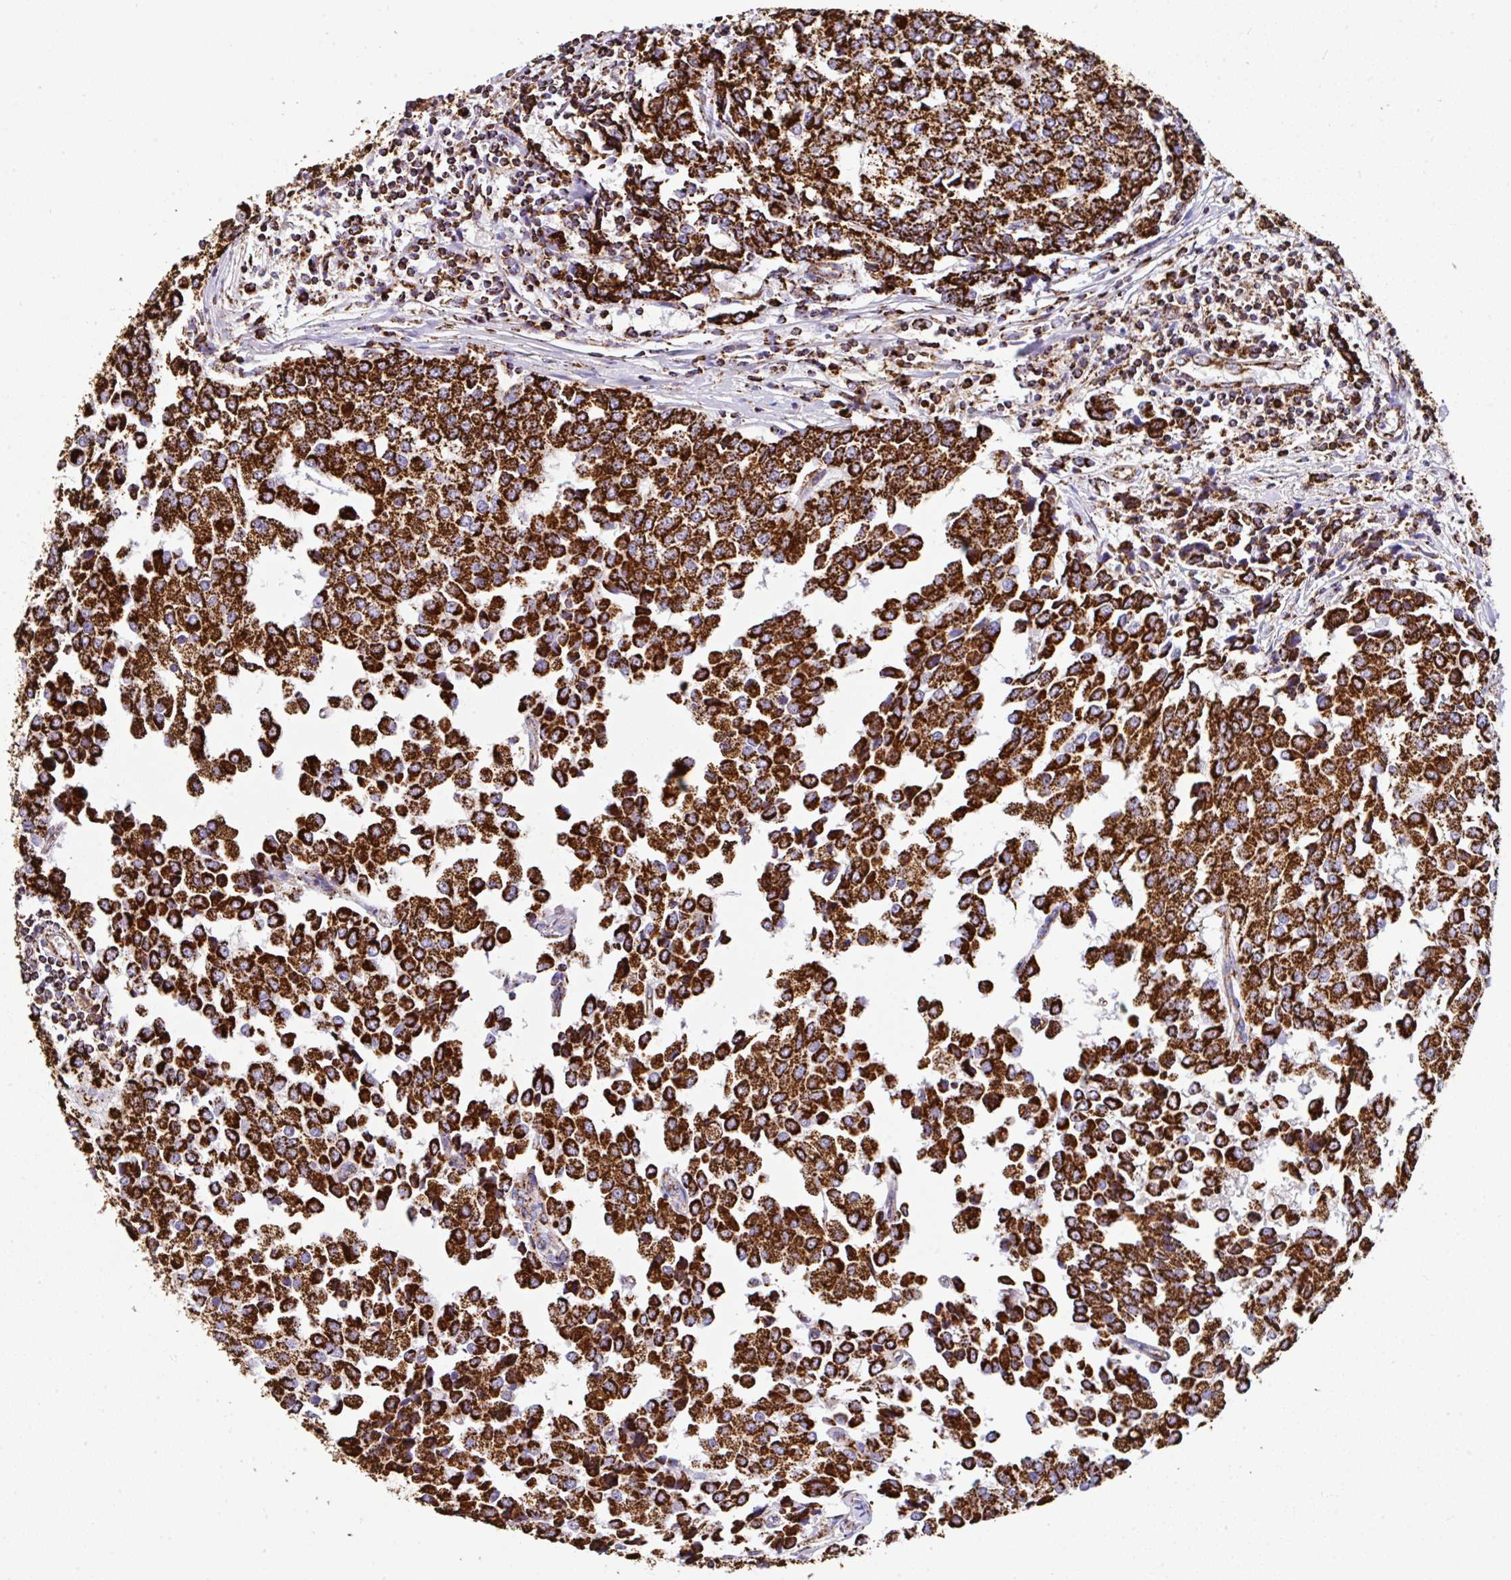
{"staining": {"intensity": "strong", "quantity": ">75%", "location": "cytoplasmic/membranous"}, "tissue": "breast cancer", "cell_type": "Tumor cells", "image_type": "cancer", "snomed": [{"axis": "morphology", "description": "Duct carcinoma"}, {"axis": "topography", "description": "Breast"}], "caption": "Immunohistochemistry (IHC) (DAB (3,3'-diaminobenzidine)) staining of breast cancer (invasive ductal carcinoma) reveals strong cytoplasmic/membranous protein positivity in approximately >75% of tumor cells.", "gene": "ANKRD33B", "patient": {"sex": "female", "age": 80}}